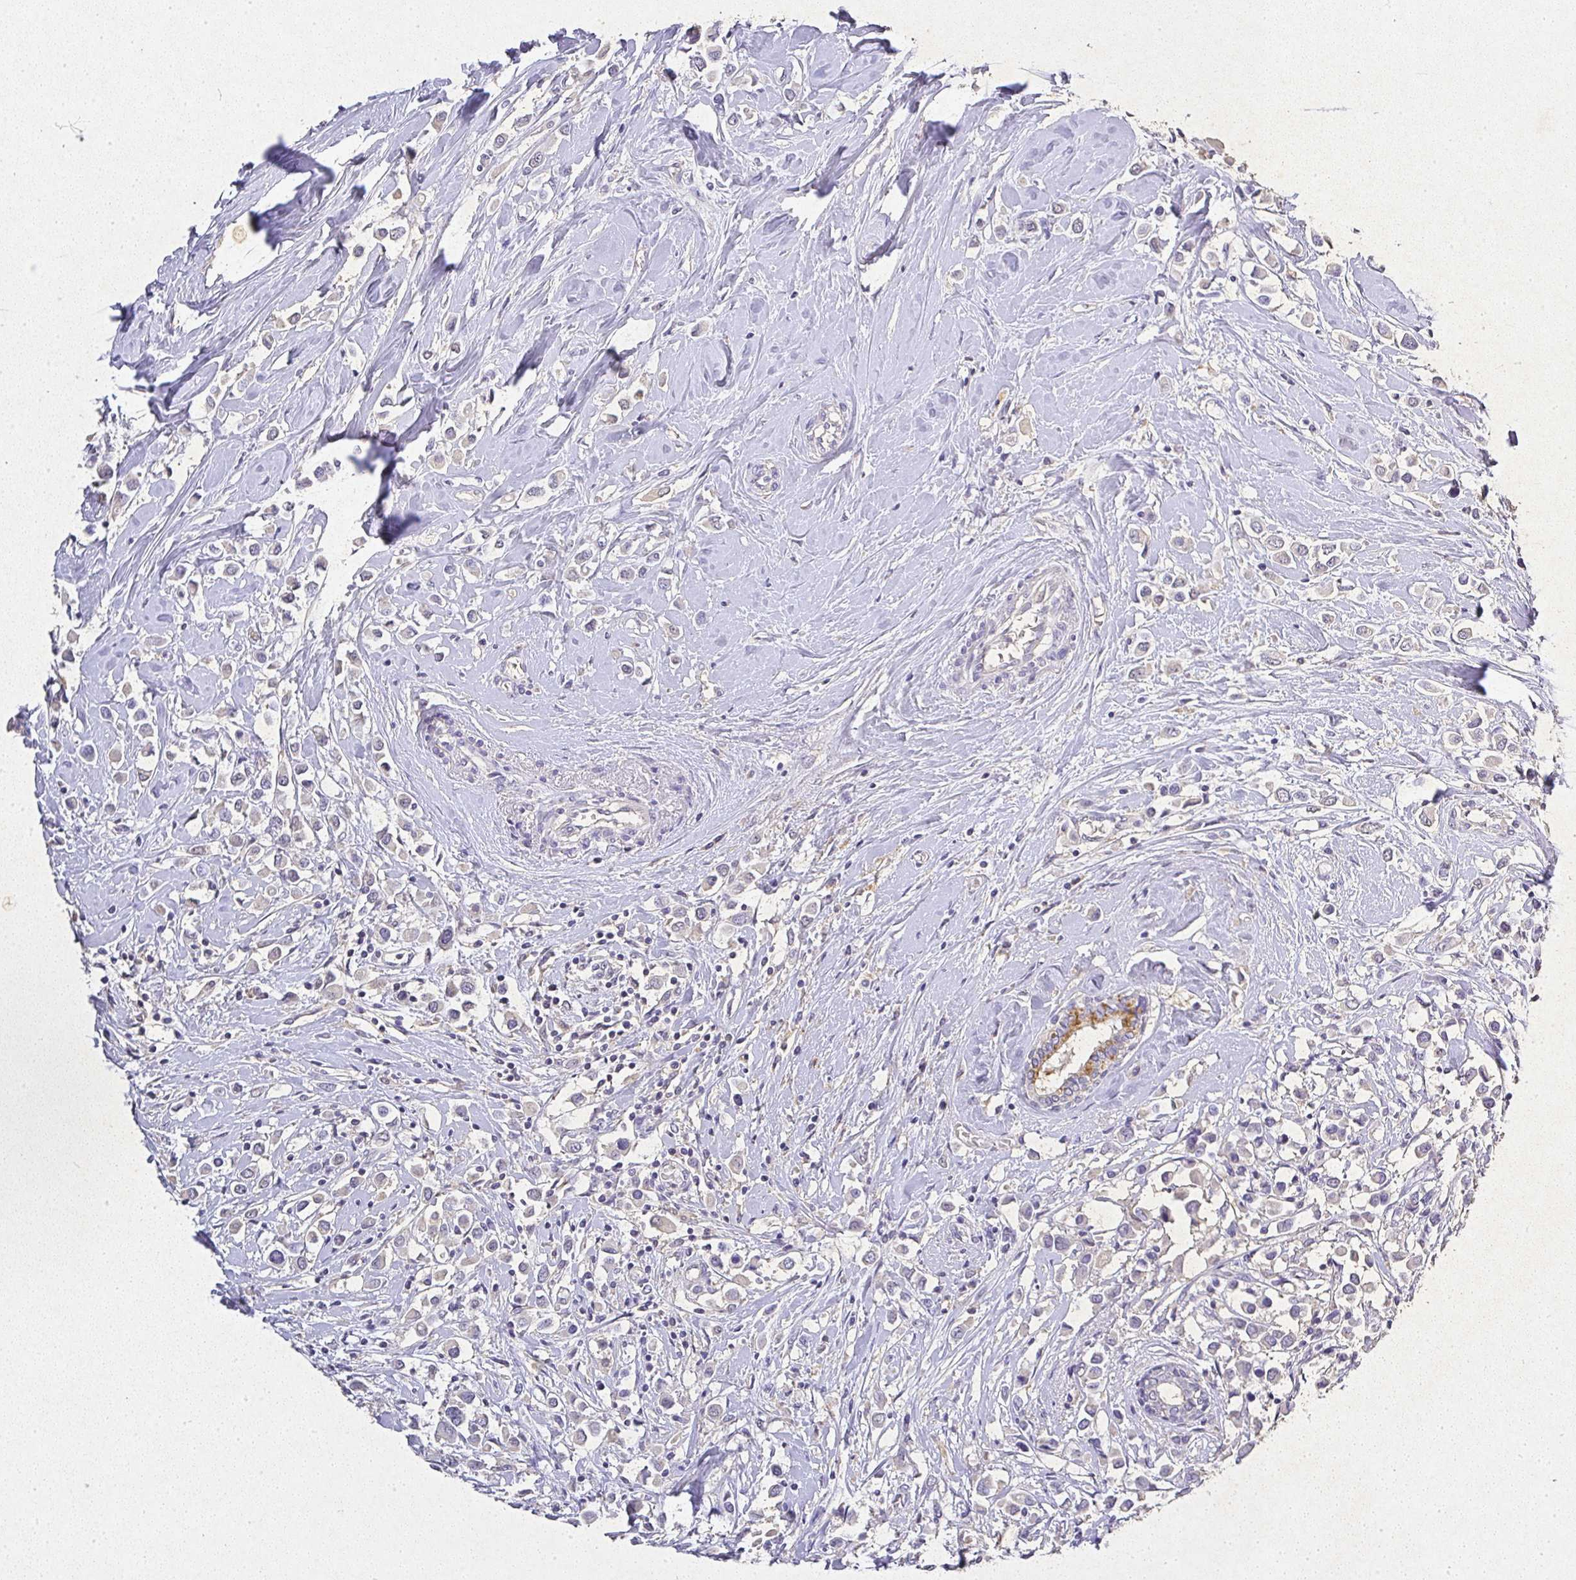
{"staining": {"intensity": "negative", "quantity": "none", "location": "none"}, "tissue": "breast cancer", "cell_type": "Tumor cells", "image_type": "cancer", "snomed": [{"axis": "morphology", "description": "Duct carcinoma"}, {"axis": "topography", "description": "Breast"}], "caption": "This is an IHC image of breast infiltrating ductal carcinoma. There is no staining in tumor cells.", "gene": "RPS2", "patient": {"sex": "female", "age": 61}}